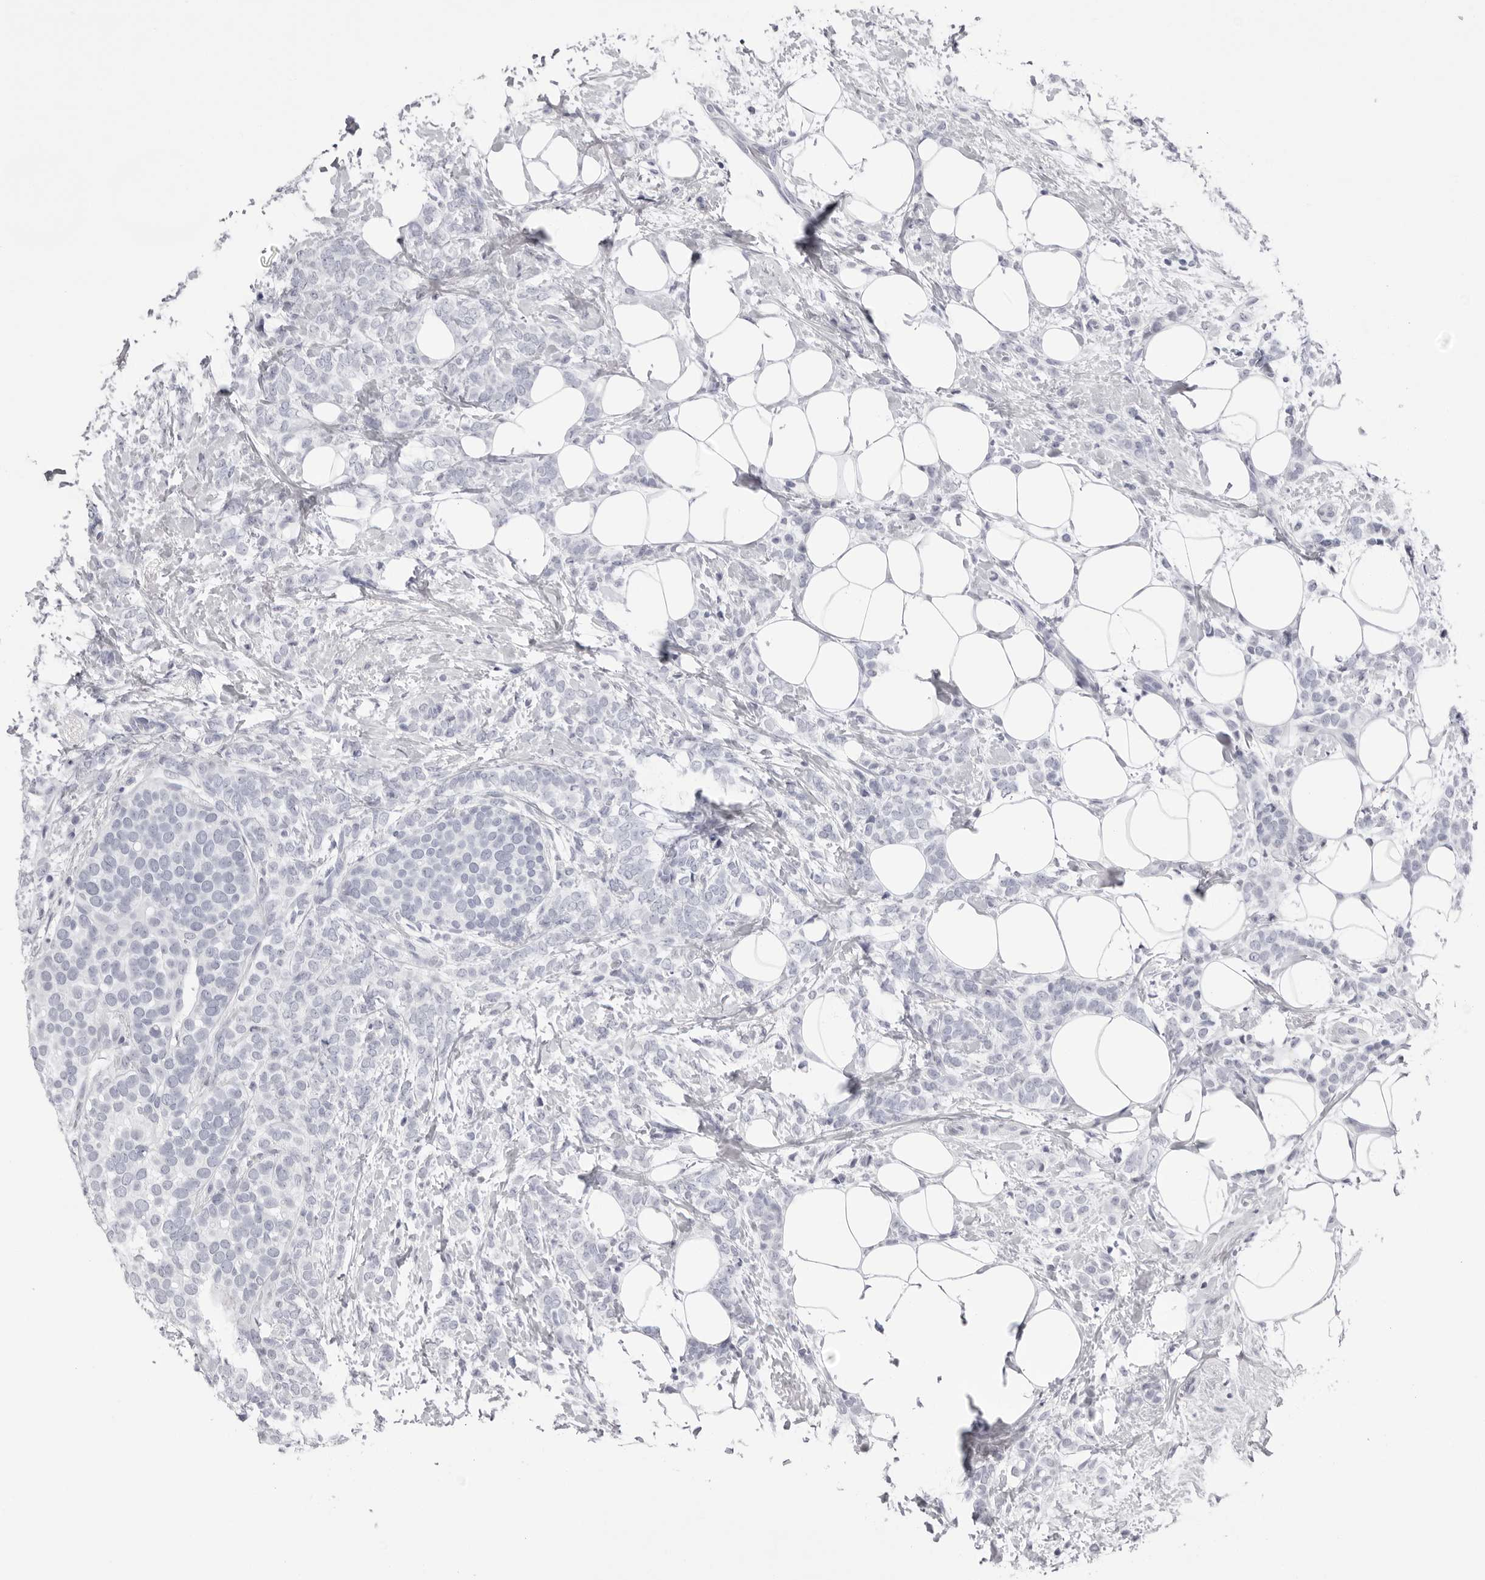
{"staining": {"intensity": "negative", "quantity": "none", "location": "none"}, "tissue": "breast cancer", "cell_type": "Tumor cells", "image_type": "cancer", "snomed": [{"axis": "morphology", "description": "Lobular carcinoma"}, {"axis": "topography", "description": "Breast"}], "caption": "Lobular carcinoma (breast) was stained to show a protein in brown. There is no significant staining in tumor cells. The staining is performed using DAB (3,3'-diaminobenzidine) brown chromogen with nuclei counter-stained in using hematoxylin.", "gene": "TMOD4", "patient": {"sex": "female", "age": 50}}